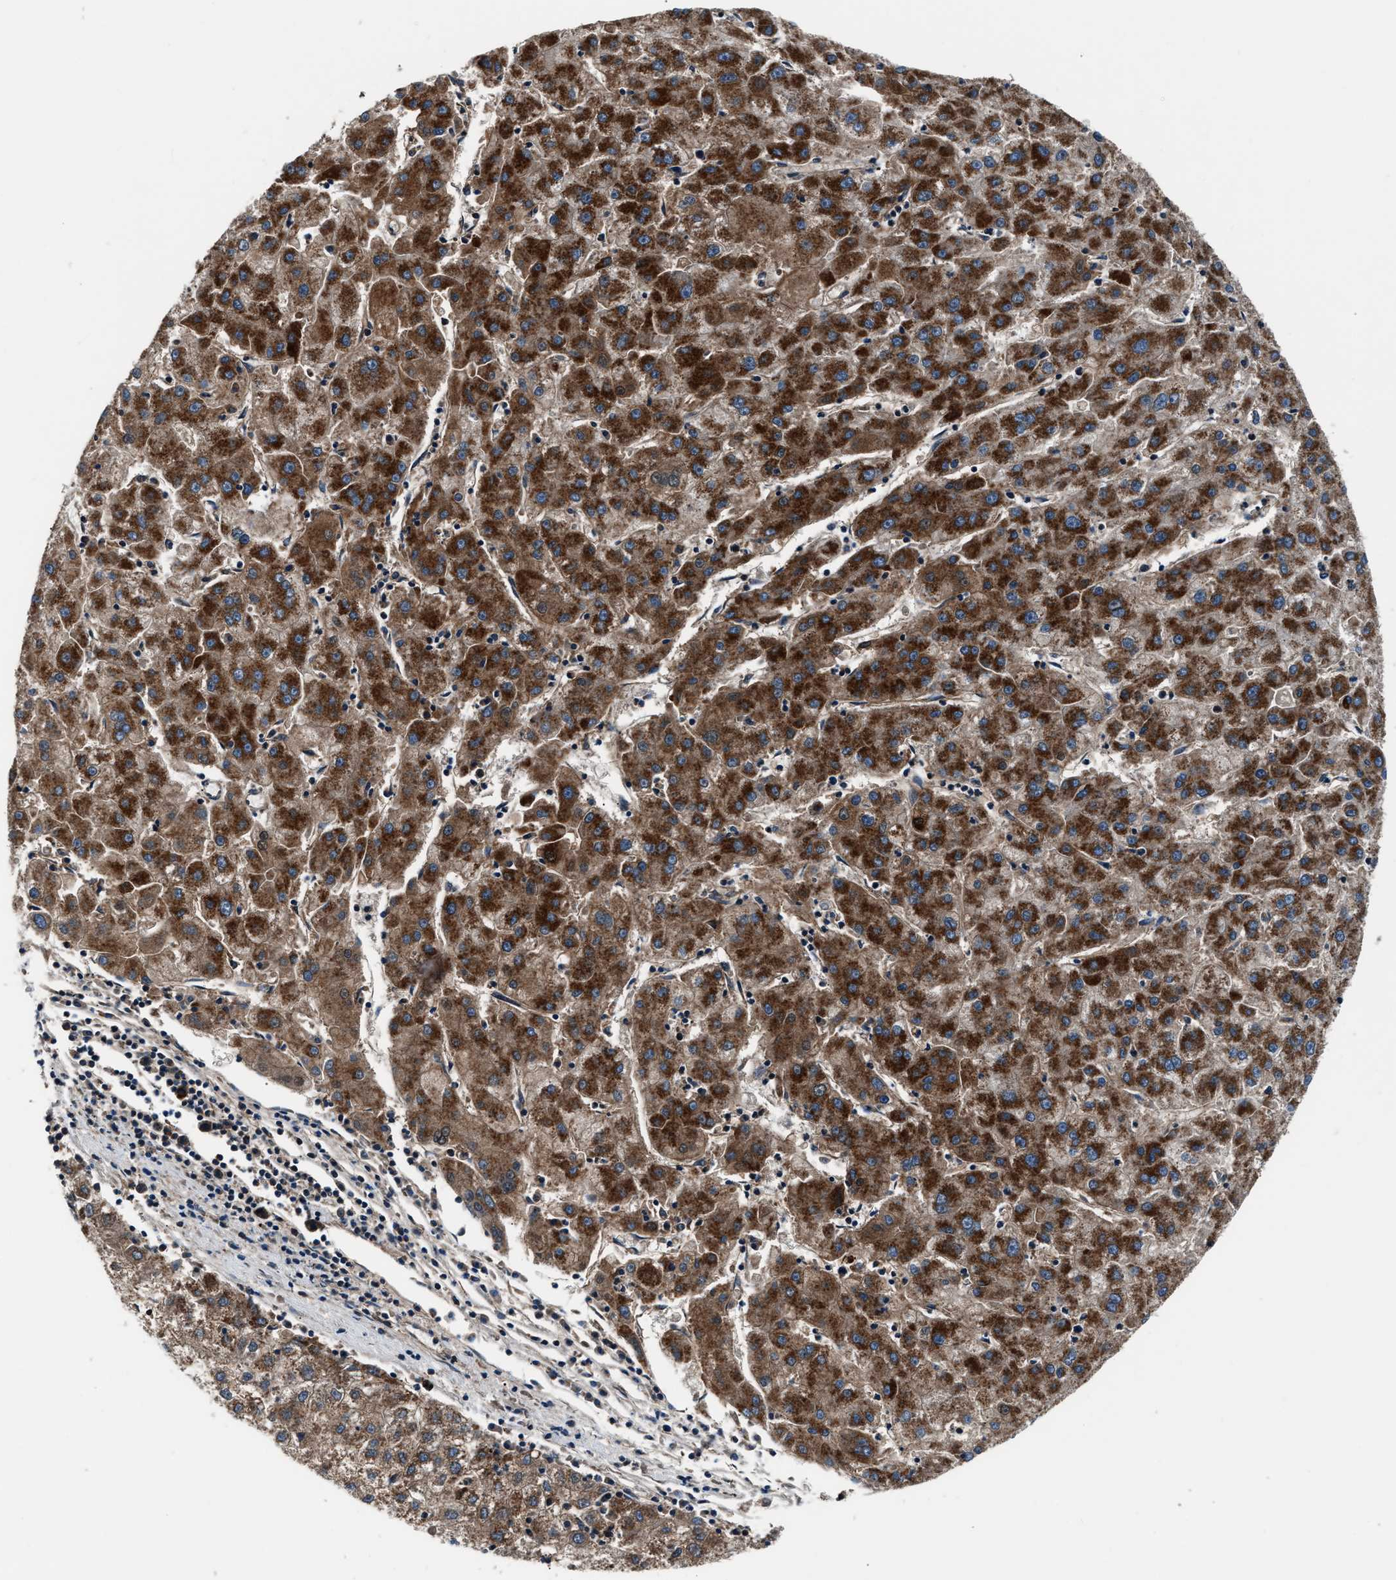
{"staining": {"intensity": "strong", "quantity": ">75%", "location": "cytoplasmic/membranous"}, "tissue": "liver cancer", "cell_type": "Tumor cells", "image_type": "cancer", "snomed": [{"axis": "morphology", "description": "Carcinoma, Hepatocellular, NOS"}, {"axis": "topography", "description": "Liver"}], "caption": "A high amount of strong cytoplasmic/membranous positivity is present in approximately >75% of tumor cells in liver cancer (hepatocellular carcinoma) tissue.", "gene": "GGCT", "patient": {"sex": "male", "age": 72}}